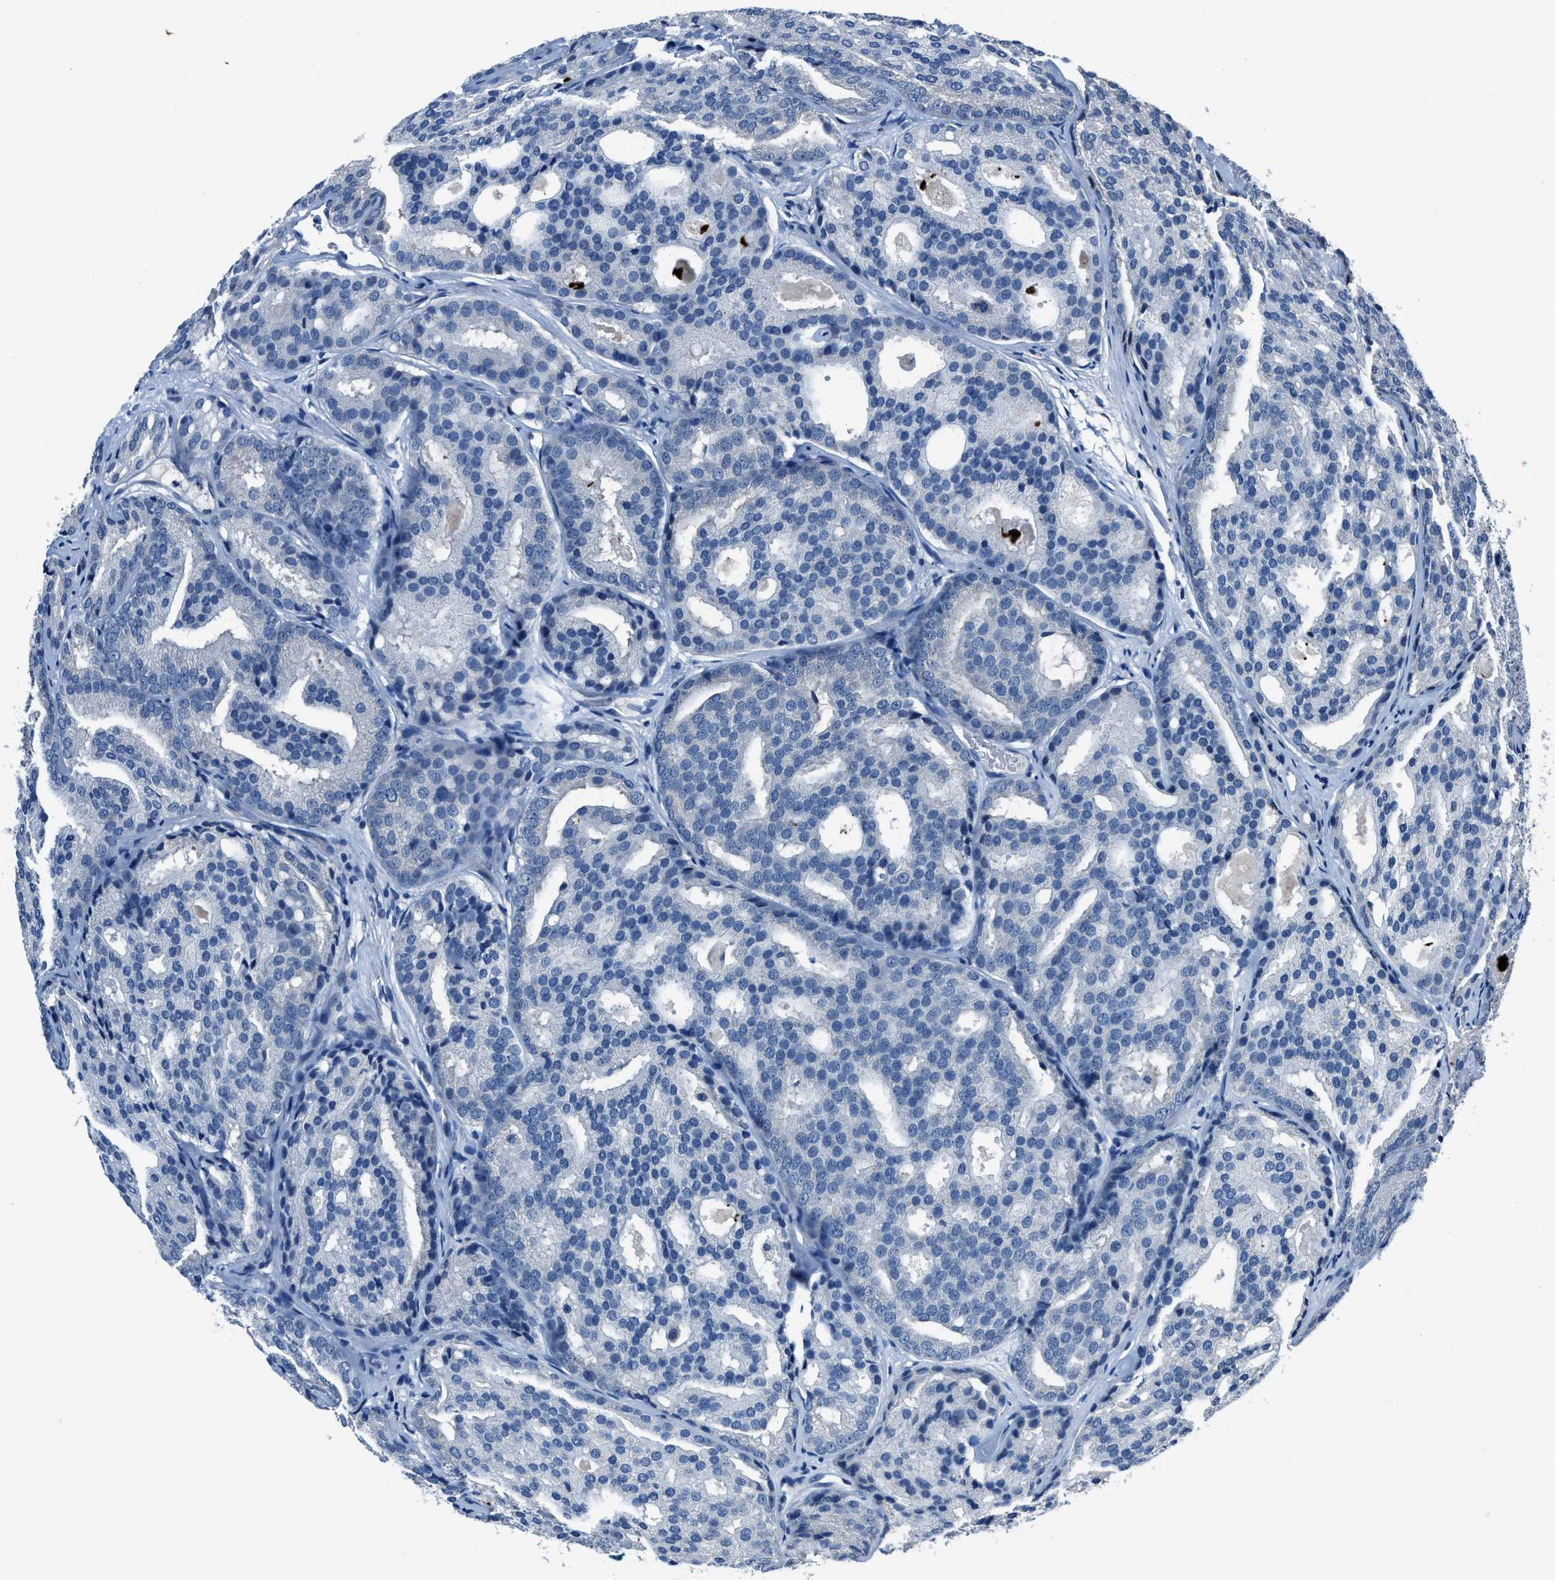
{"staining": {"intensity": "negative", "quantity": "none", "location": "none"}, "tissue": "prostate cancer", "cell_type": "Tumor cells", "image_type": "cancer", "snomed": [{"axis": "morphology", "description": "Adenocarcinoma, High grade"}, {"axis": "topography", "description": "Prostate"}], "caption": "Tumor cells are negative for brown protein staining in prostate cancer.", "gene": "ADAM2", "patient": {"sex": "male", "age": 64}}